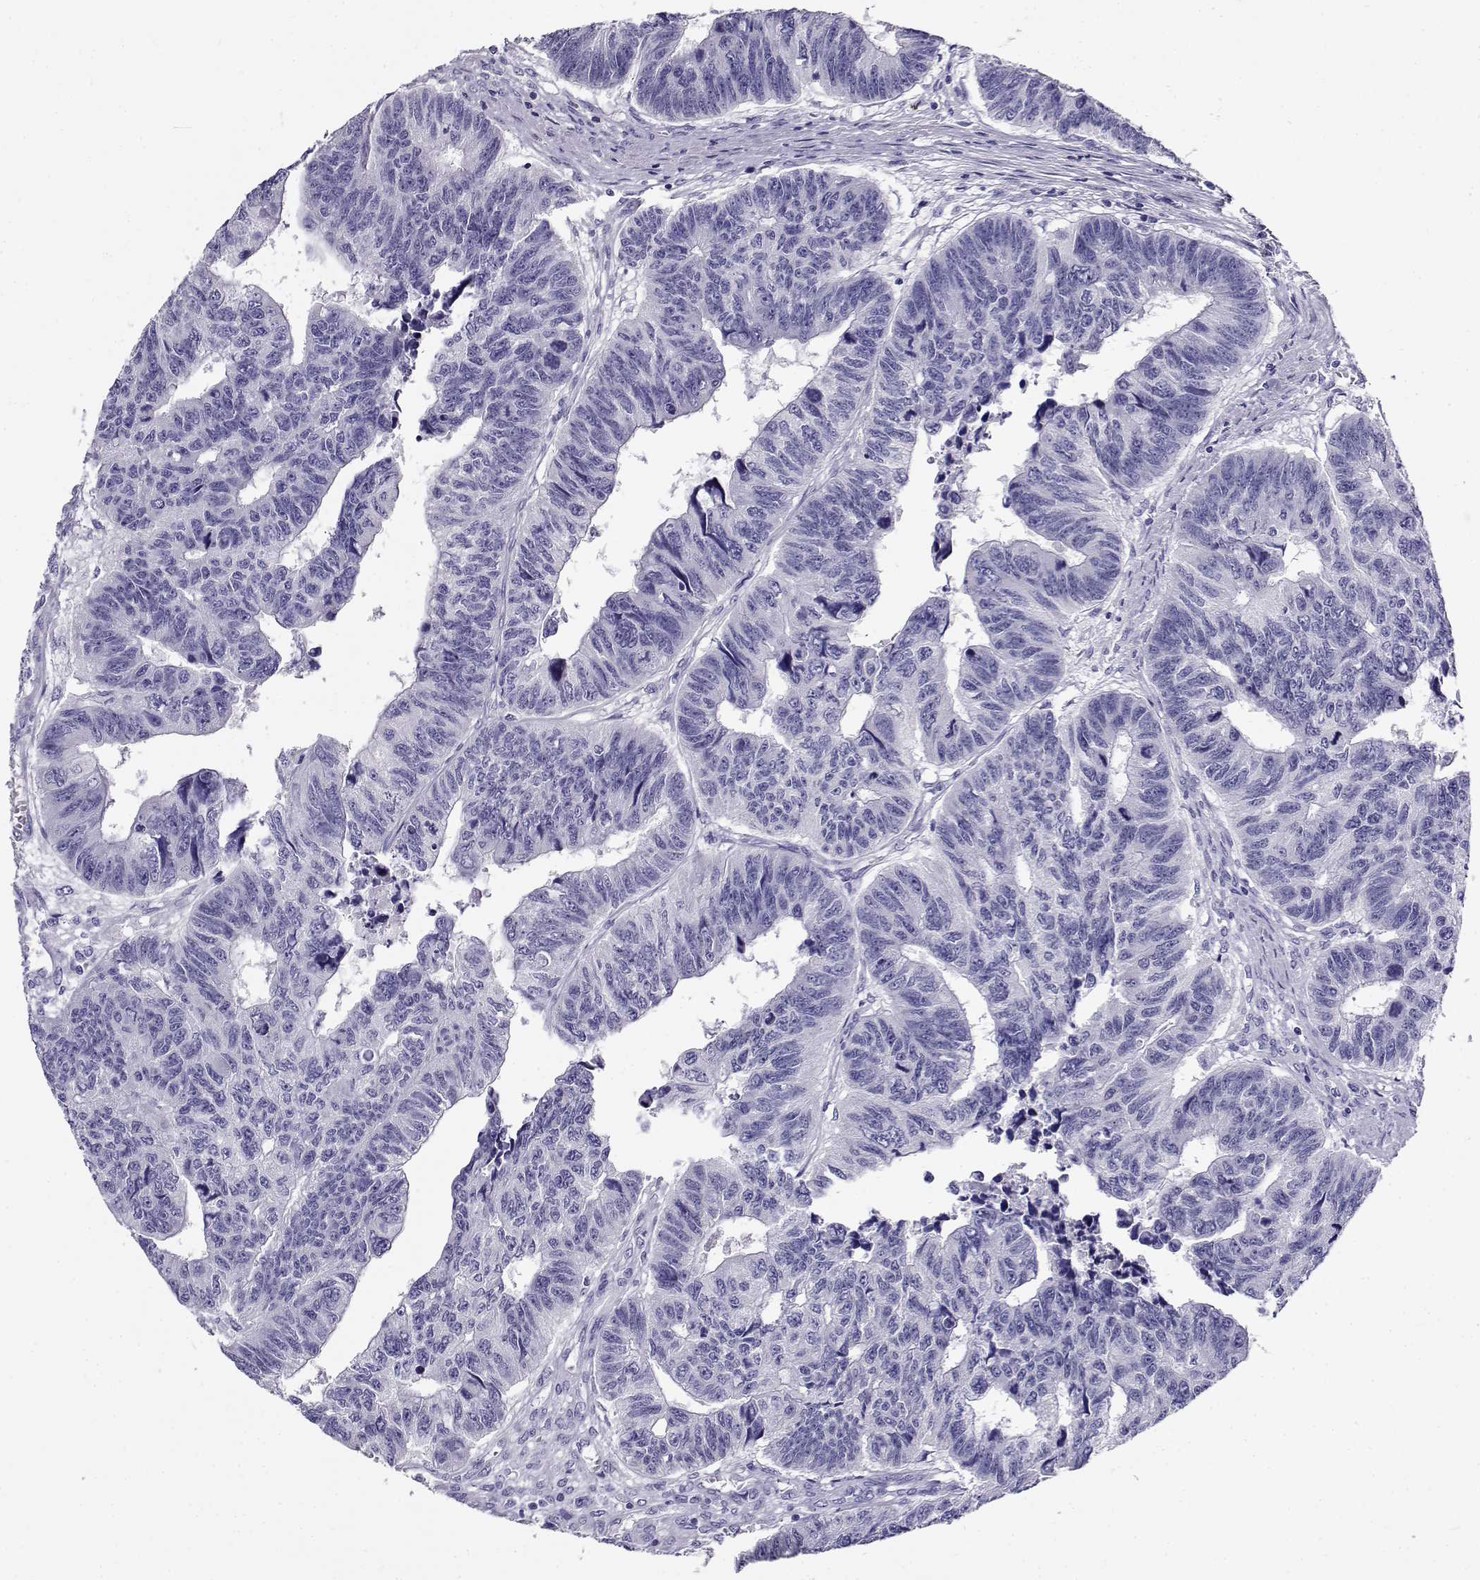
{"staining": {"intensity": "negative", "quantity": "none", "location": "none"}, "tissue": "colorectal cancer", "cell_type": "Tumor cells", "image_type": "cancer", "snomed": [{"axis": "morphology", "description": "Adenocarcinoma, NOS"}, {"axis": "topography", "description": "Rectum"}], "caption": "This histopathology image is of colorectal cancer stained with immunohistochemistry (IHC) to label a protein in brown with the nuclei are counter-stained blue. There is no expression in tumor cells.", "gene": "CABS1", "patient": {"sex": "female", "age": 85}}